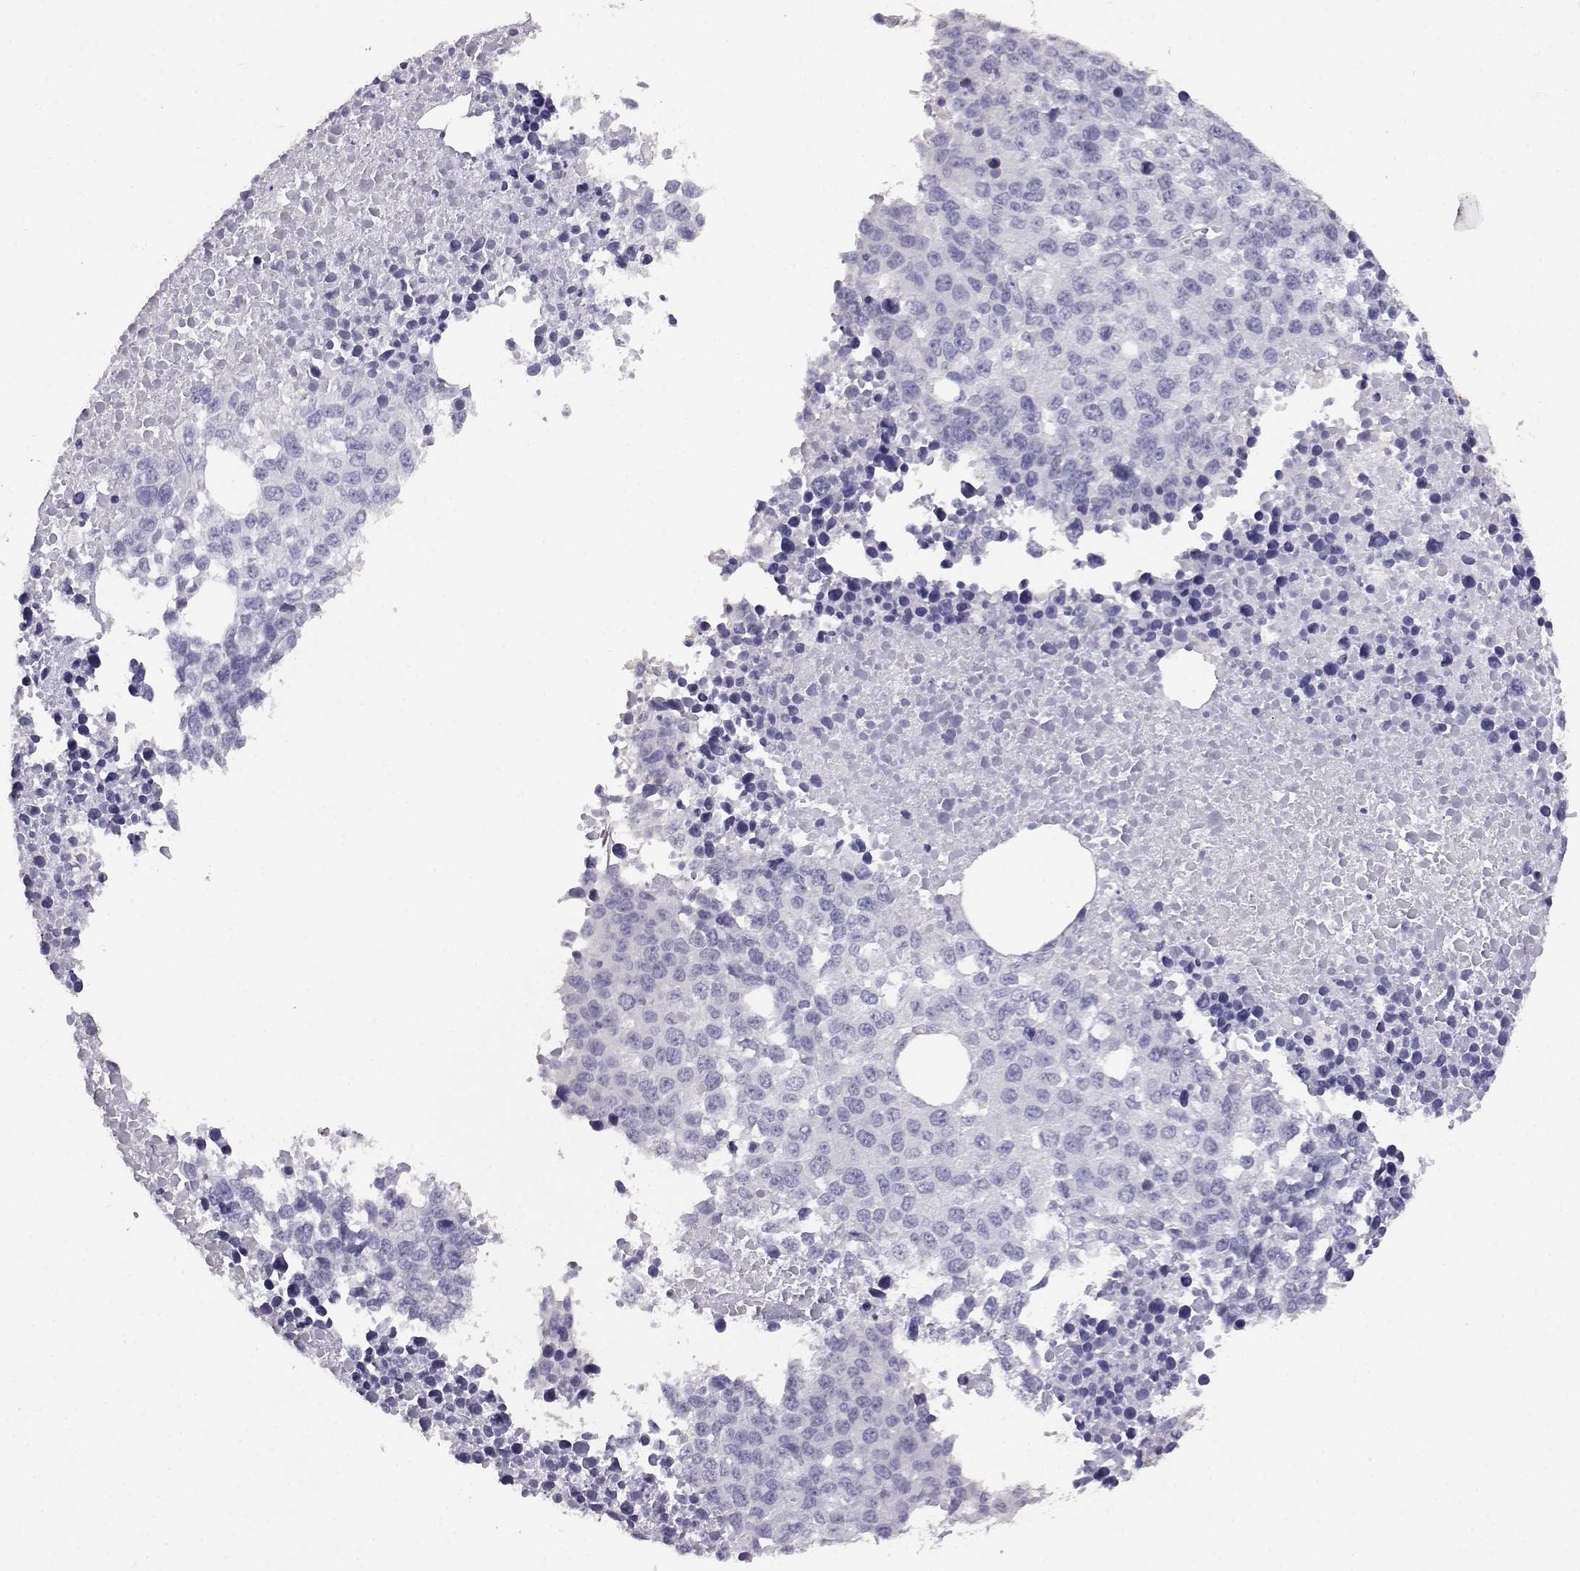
{"staining": {"intensity": "negative", "quantity": "none", "location": "none"}, "tissue": "melanoma", "cell_type": "Tumor cells", "image_type": "cancer", "snomed": [{"axis": "morphology", "description": "Malignant melanoma, Metastatic site"}, {"axis": "topography", "description": "Skin"}], "caption": "A high-resolution micrograph shows immunohistochemistry staining of melanoma, which displays no significant positivity in tumor cells. Brightfield microscopy of immunohistochemistry (IHC) stained with DAB (brown) and hematoxylin (blue), captured at high magnification.", "gene": "AKR1B1", "patient": {"sex": "male", "age": 84}}